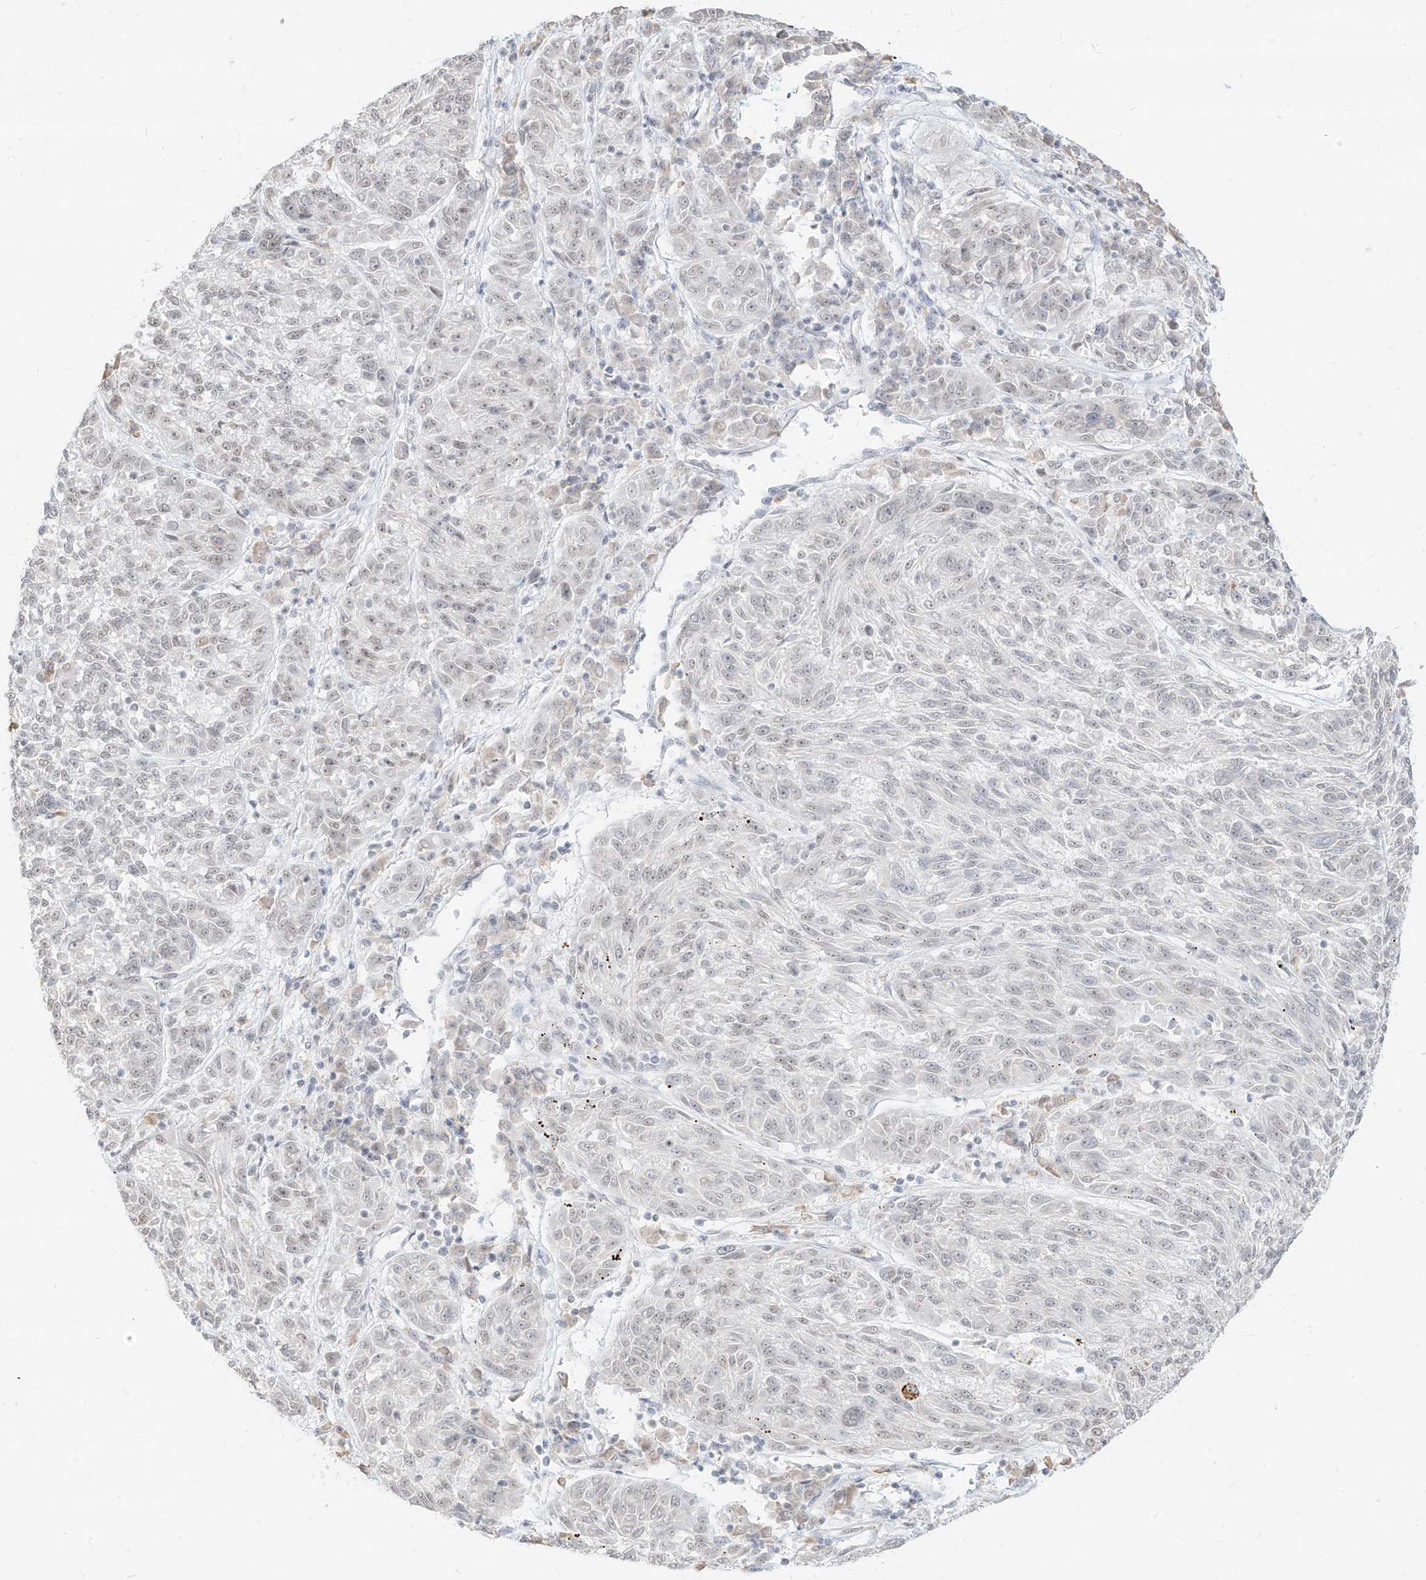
{"staining": {"intensity": "weak", "quantity": "<25%", "location": "nuclear"}, "tissue": "melanoma", "cell_type": "Tumor cells", "image_type": "cancer", "snomed": [{"axis": "morphology", "description": "Malignant melanoma, NOS"}, {"axis": "topography", "description": "Skin"}], "caption": "Photomicrograph shows no significant protein expression in tumor cells of melanoma.", "gene": "SUPT5H", "patient": {"sex": "male", "age": 53}}